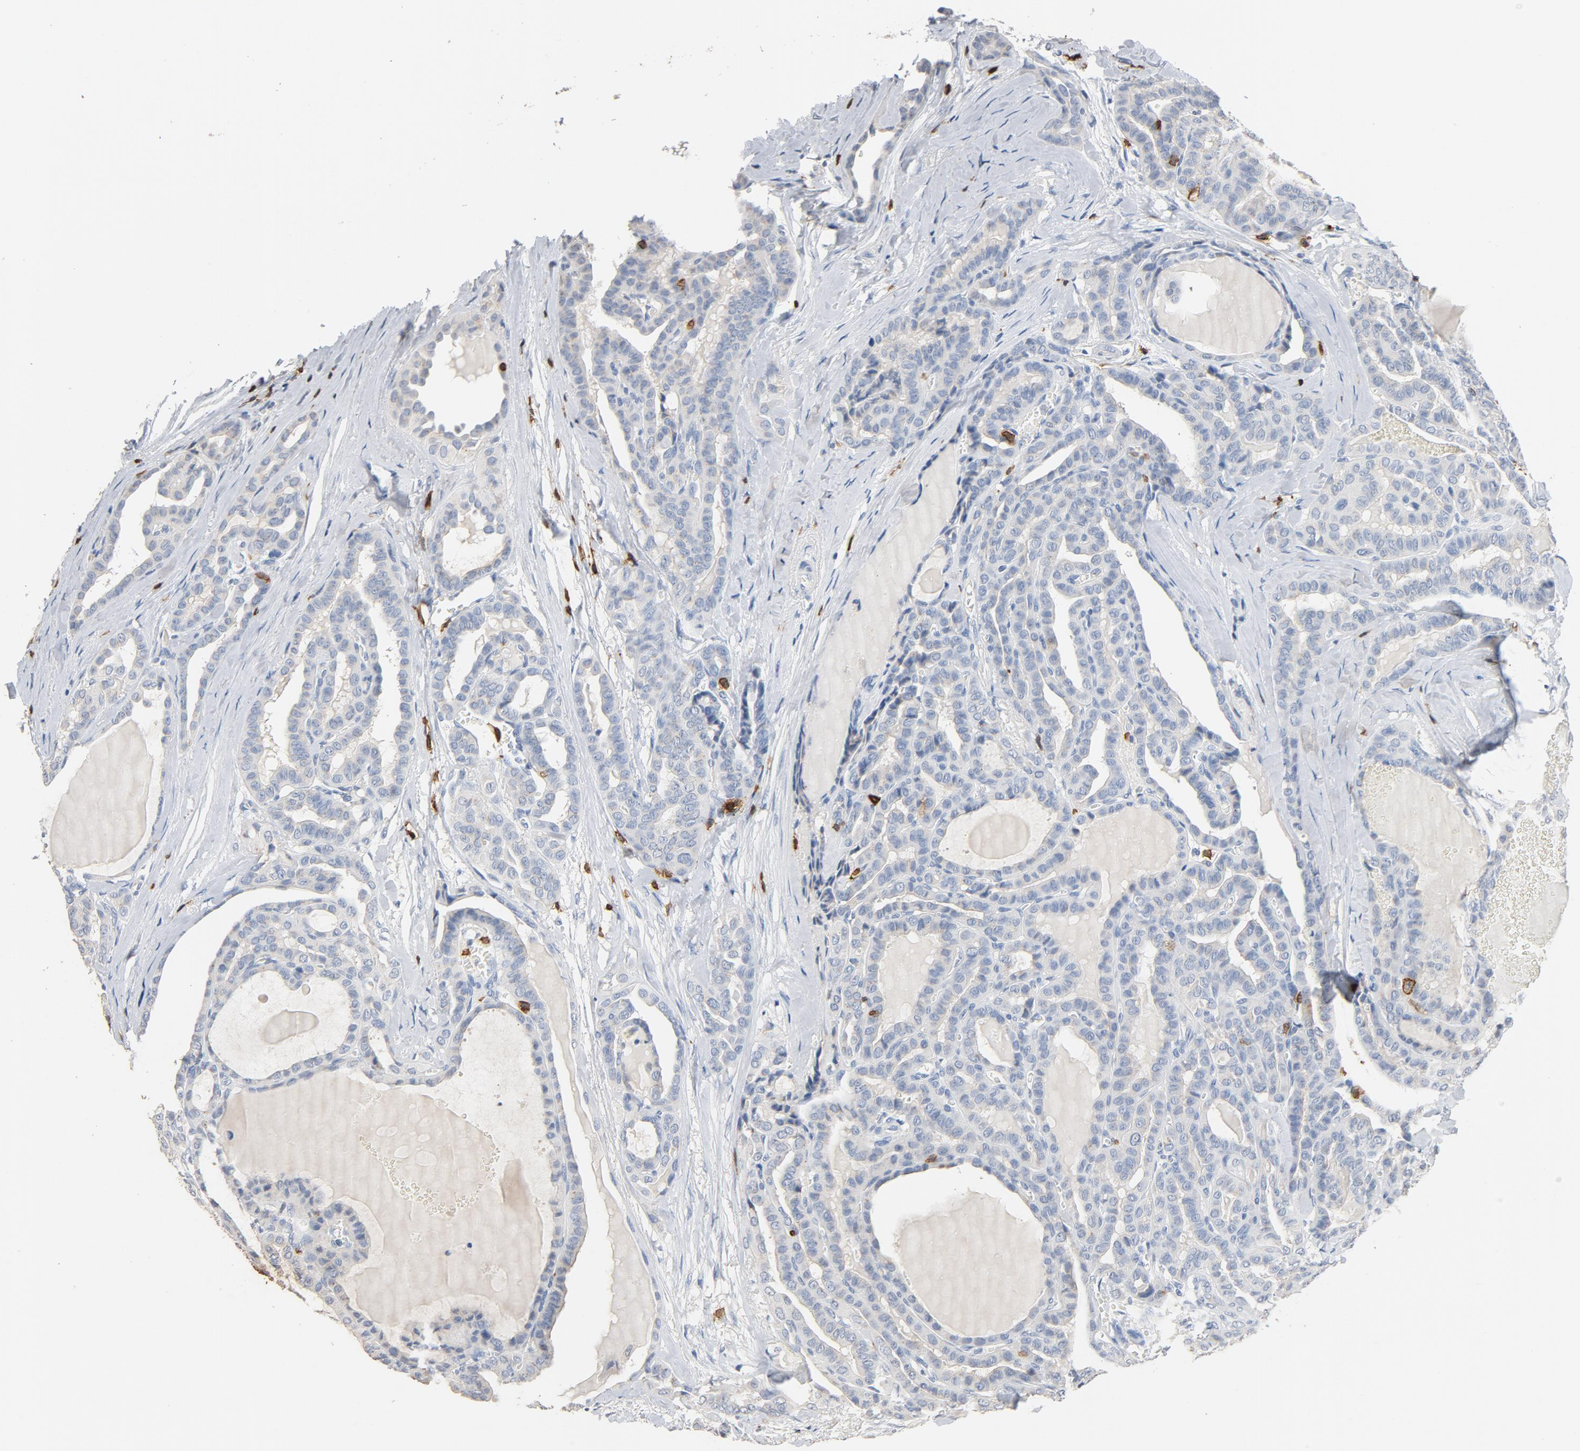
{"staining": {"intensity": "negative", "quantity": "none", "location": "none"}, "tissue": "thyroid cancer", "cell_type": "Tumor cells", "image_type": "cancer", "snomed": [{"axis": "morphology", "description": "Carcinoma, NOS"}, {"axis": "topography", "description": "Thyroid gland"}], "caption": "There is no significant expression in tumor cells of thyroid cancer.", "gene": "CD247", "patient": {"sex": "female", "age": 91}}